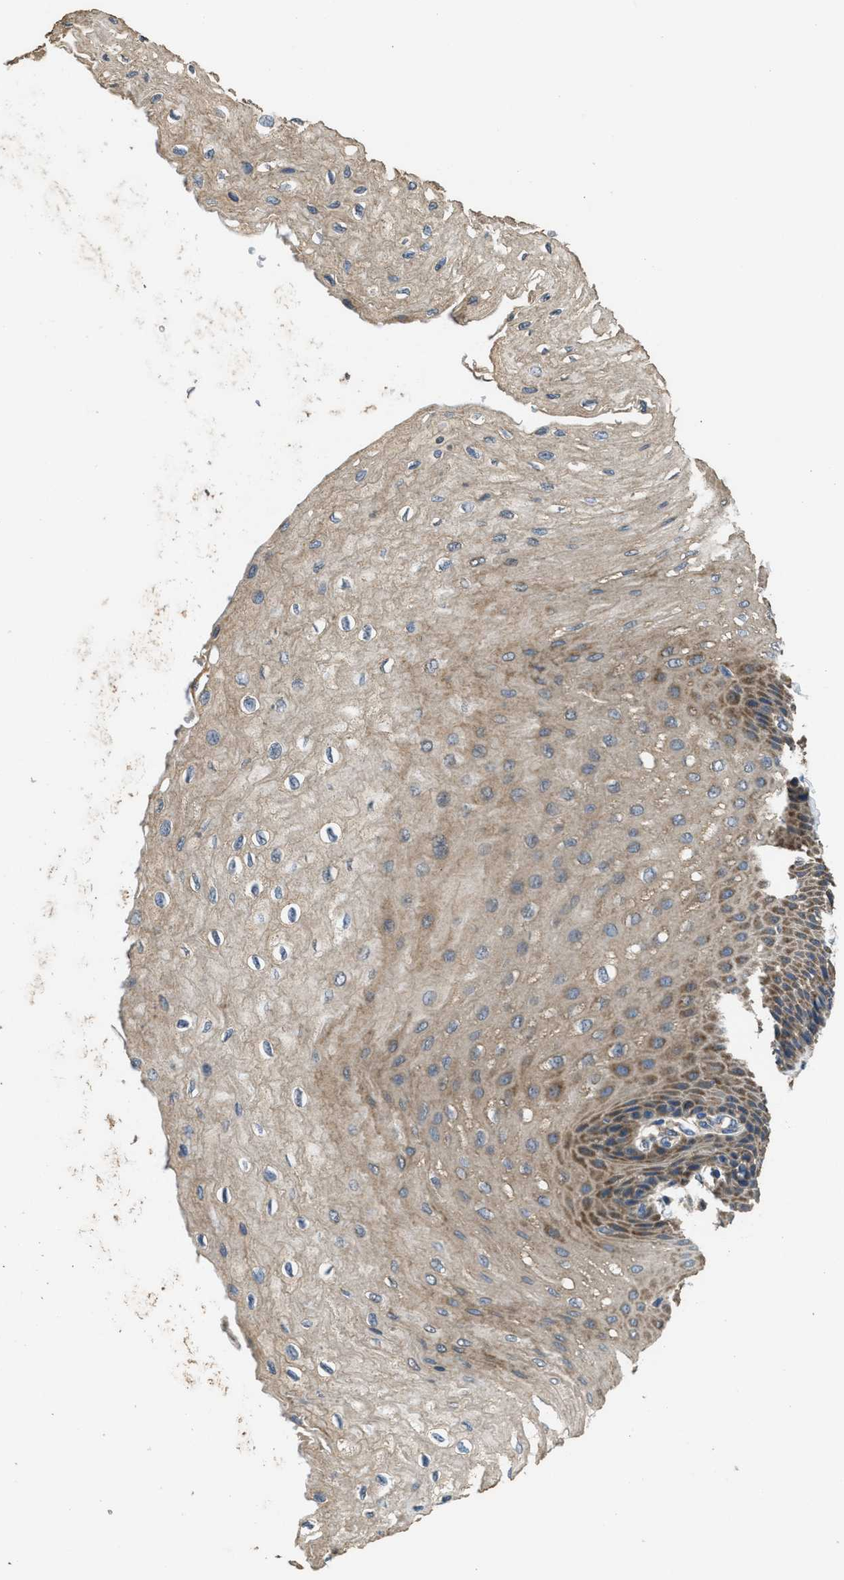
{"staining": {"intensity": "moderate", "quantity": ">75%", "location": "cytoplasmic/membranous"}, "tissue": "esophagus", "cell_type": "Squamous epithelial cells", "image_type": "normal", "snomed": [{"axis": "morphology", "description": "Normal tissue, NOS"}, {"axis": "topography", "description": "Esophagus"}], "caption": "Moderate cytoplasmic/membranous protein staining is identified in about >75% of squamous epithelial cells in esophagus. (Brightfield microscopy of DAB IHC at high magnification).", "gene": "THBS2", "patient": {"sex": "female", "age": 72}}